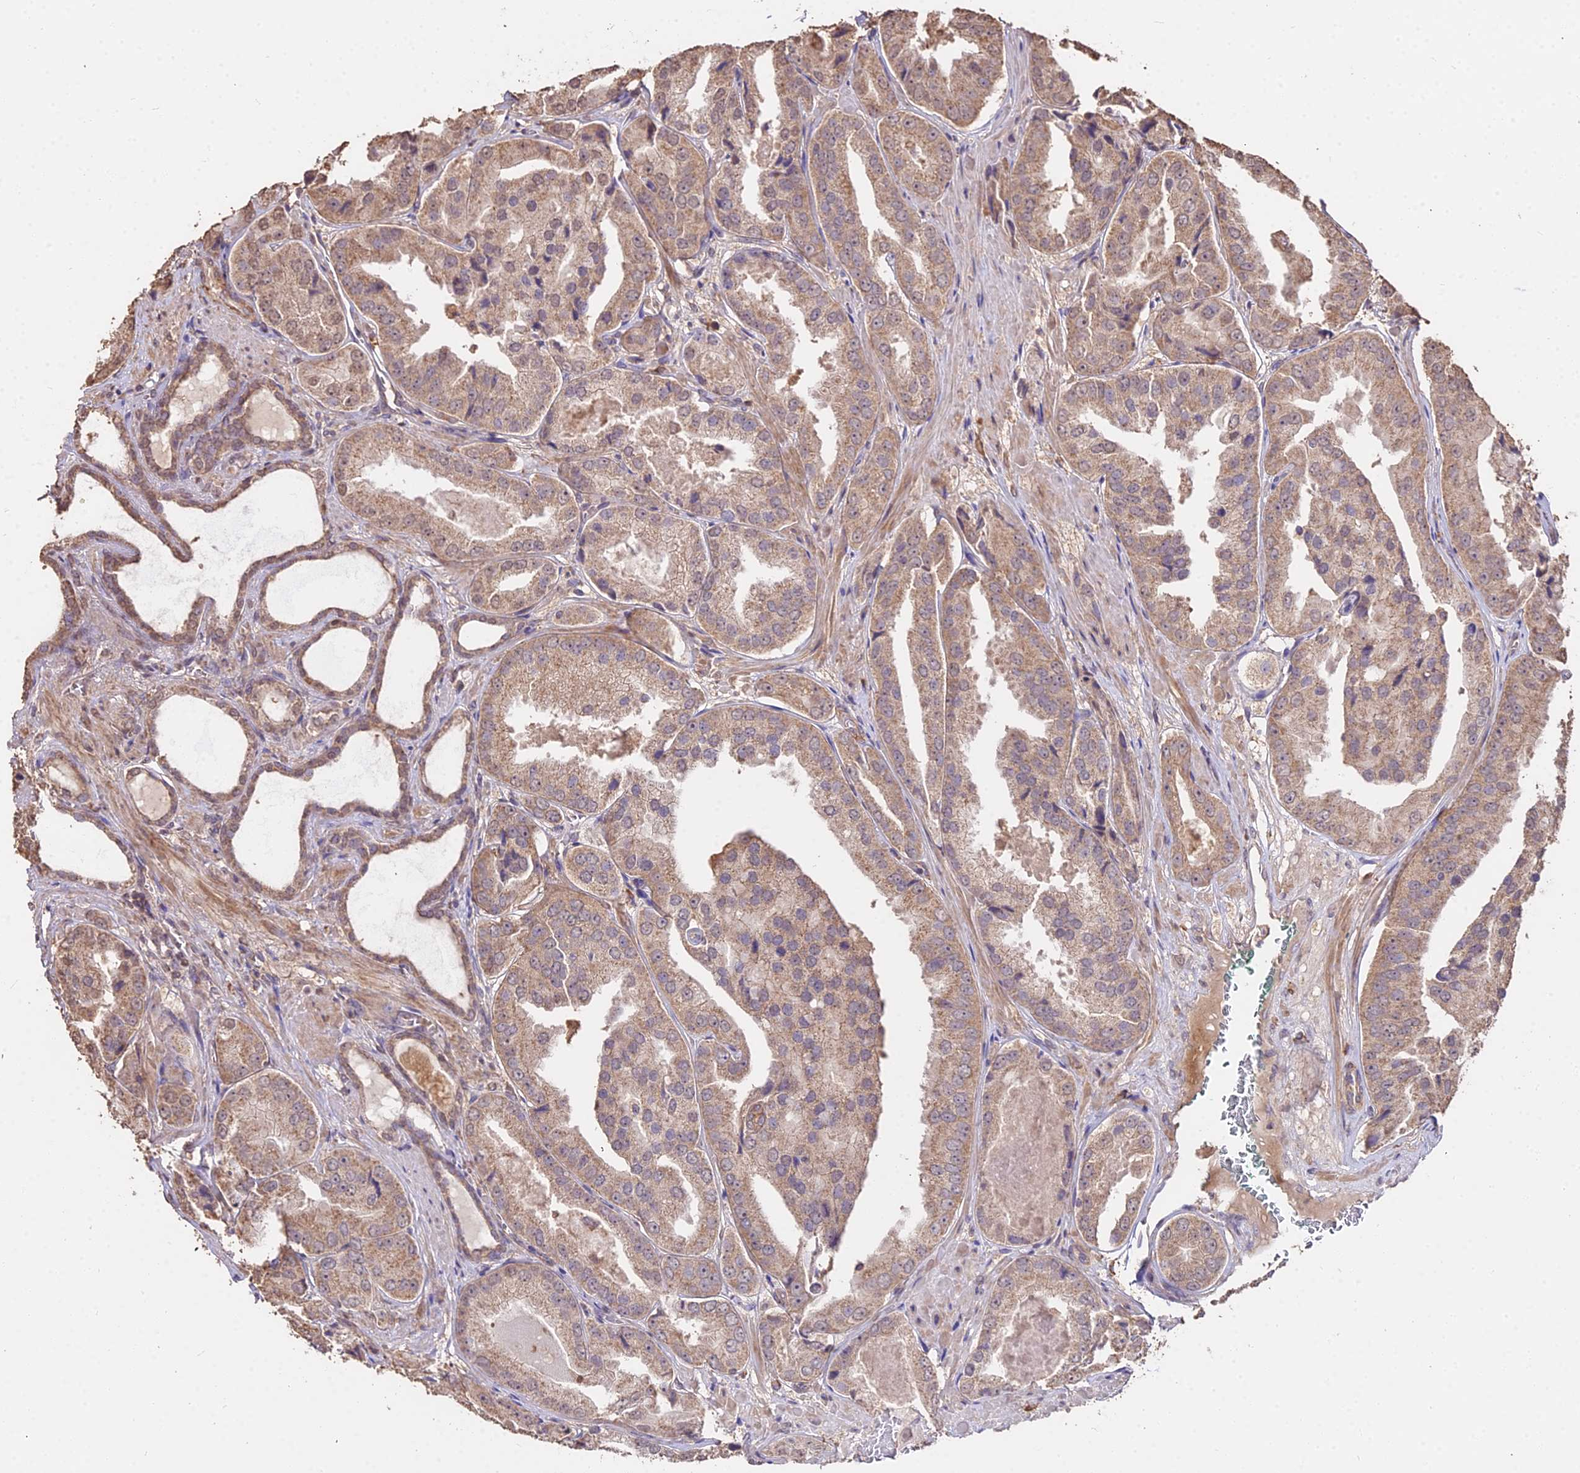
{"staining": {"intensity": "weak", "quantity": ">75%", "location": "cytoplasmic/membranous"}, "tissue": "prostate cancer", "cell_type": "Tumor cells", "image_type": "cancer", "snomed": [{"axis": "morphology", "description": "Adenocarcinoma, High grade"}, {"axis": "topography", "description": "Prostate"}], "caption": "Immunohistochemistry staining of adenocarcinoma (high-grade) (prostate), which demonstrates low levels of weak cytoplasmic/membranous staining in about >75% of tumor cells indicating weak cytoplasmic/membranous protein positivity. The staining was performed using DAB (3,3'-diaminobenzidine) (brown) for protein detection and nuclei were counterstained in hematoxylin (blue).", "gene": "METTL13", "patient": {"sex": "male", "age": 63}}